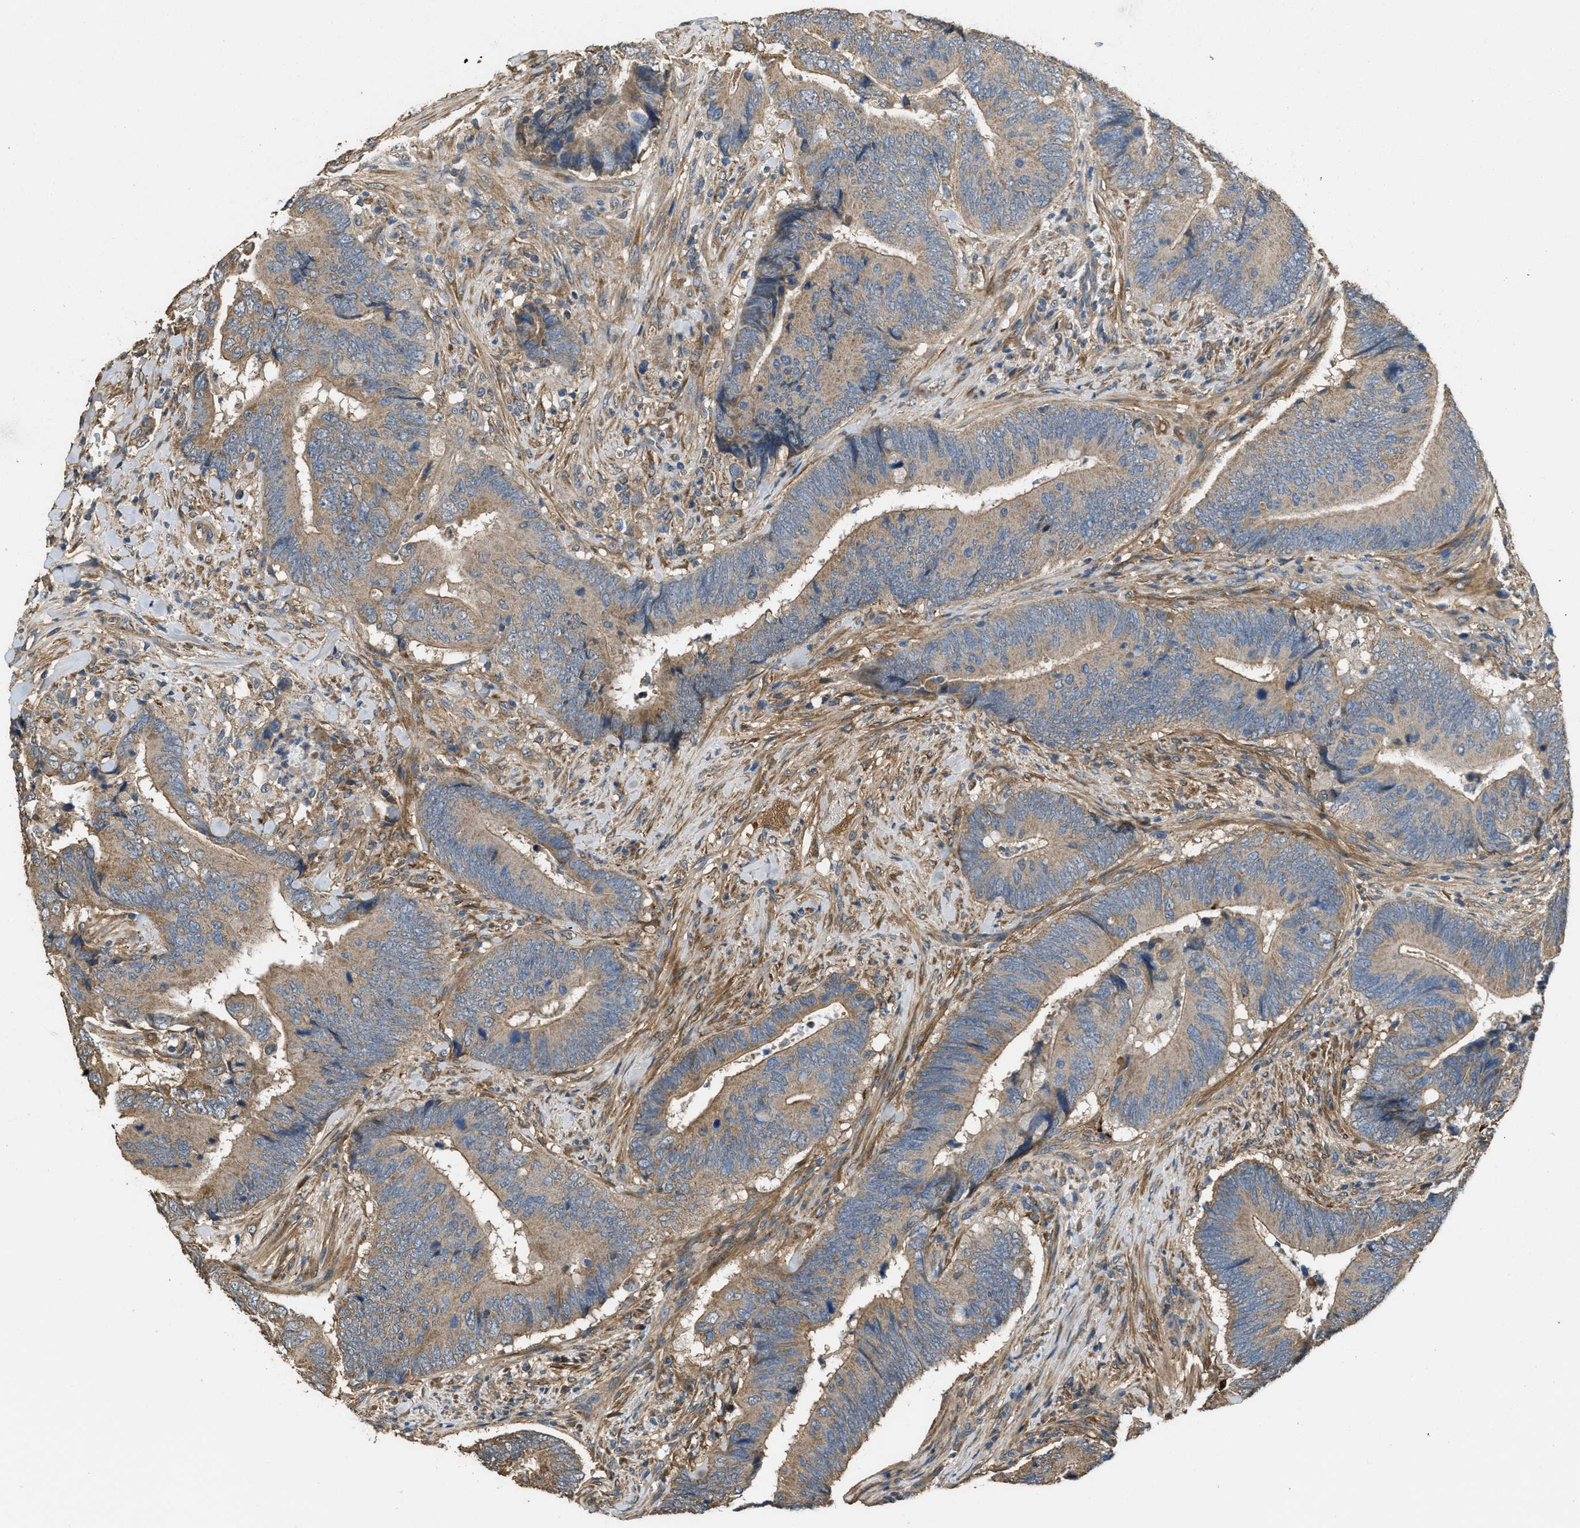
{"staining": {"intensity": "moderate", "quantity": ">75%", "location": "cytoplasmic/membranous"}, "tissue": "colorectal cancer", "cell_type": "Tumor cells", "image_type": "cancer", "snomed": [{"axis": "morphology", "description": "Normal tissue, NOS"}, {"axis": "morphology", "description": "Adenocarcinoma, NOS"}, {"axis": "topography", "description": "Colon"}], "caption": "Protein expression analysis of adenocarcinoma (colorectal) demonstrates moderate cytoplasmic/membranous positivity in approximately >75% of tumor cells.", "gene": "THBS2", "patient": {"sex": "male", "age": 56}}